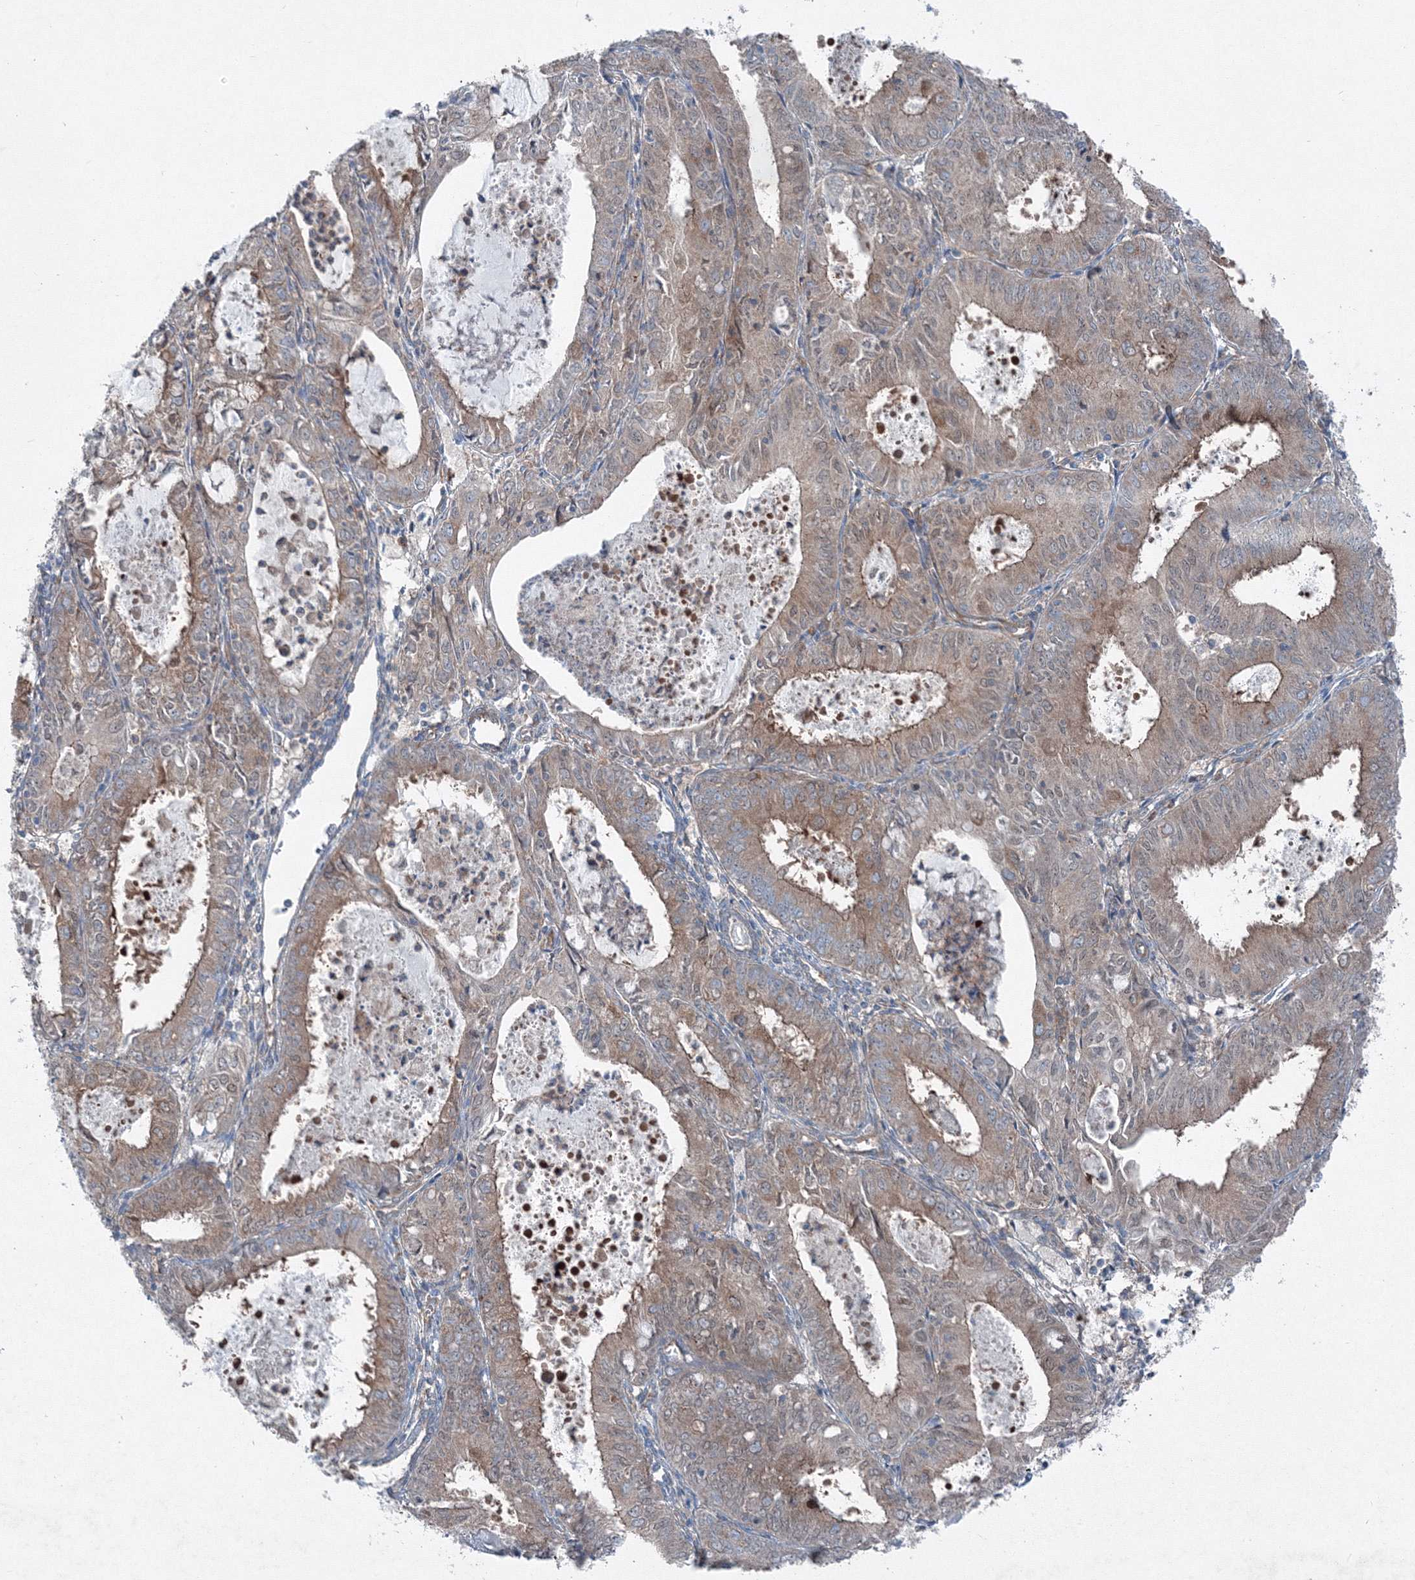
{"staining": {"intensity": "moderate", "quantity": ">75%", "location": "cytoplasmic/membranous"}, "tissue": "endometrial cancer", "cell_type": "Tumor cells", "image_type": "cancer", "snomed": [{"axis": "morphology", "description": "Adenocarcinoma, NOS"}, {"axis": "topography", "description": "Endometrium"}], "caption": "Immunohistochemical staining of endometrial cancer (adenocarcinoma) exhibits medium levels of moderate cytoplasmic/membranous staining in approximately >75% of tumor cells.", "gene": "TPRKB", "patient": {"sex": "female", "age": 57}}